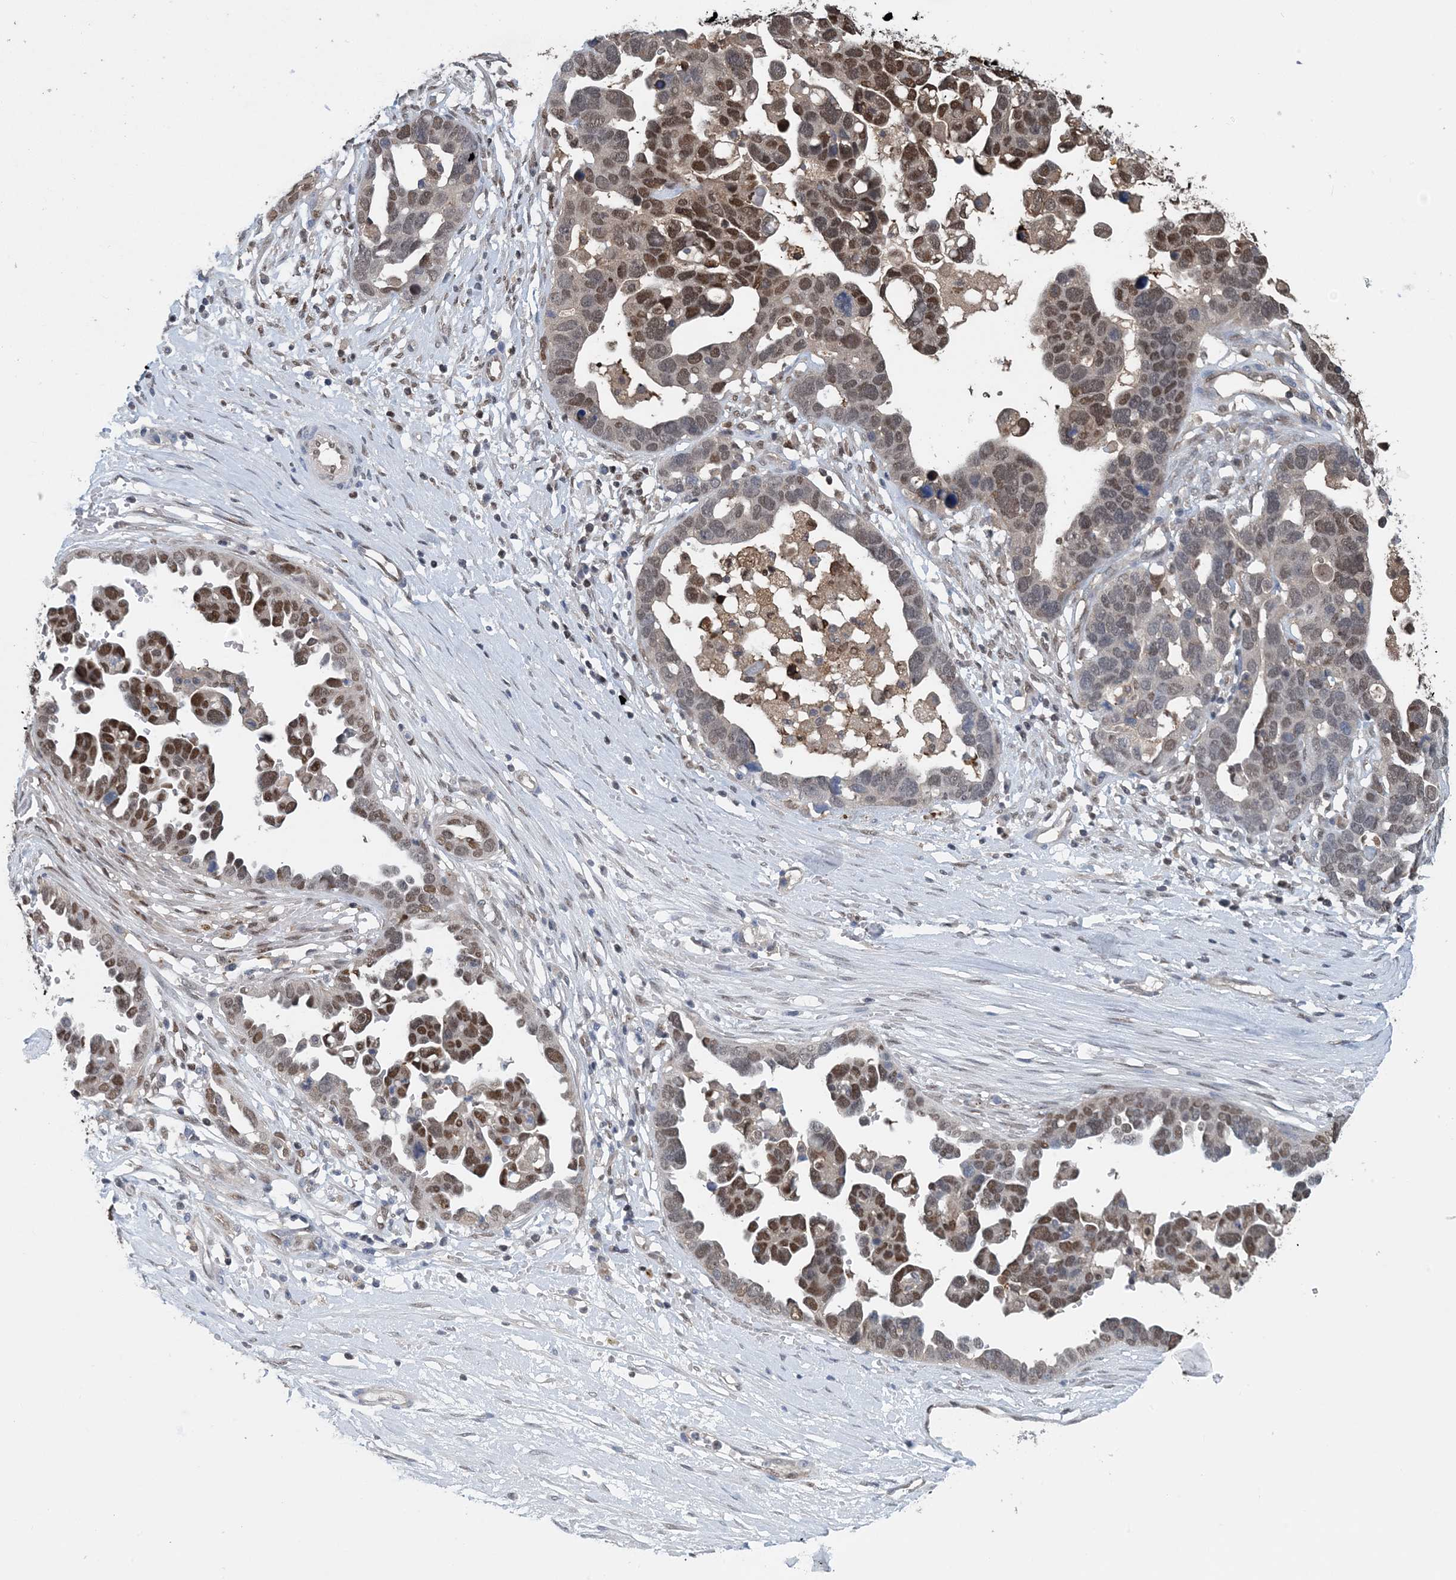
{"staining": {"intensity": "moderate", "quantity": ">75%", "location": "nuclear"}, "tissue": "ovarian cancer", "cell_type": "Tumor cells", "image_type": "cancer", "snomed": [{"axis": "morphology", "description": "Cystadenocarcinoma, serous, NOS"}, {"axis": "topography", "description": "Ovary"}], "caption": "DAB immunohistochemical staining of ovarian cancer (serous cystadenocarcinoma) exhibits moderate nuclear protein positivity in approximately >75% of tumor cells.", "gene": "HIKESHI", "patient": {"sex": "female", "age": 54}}